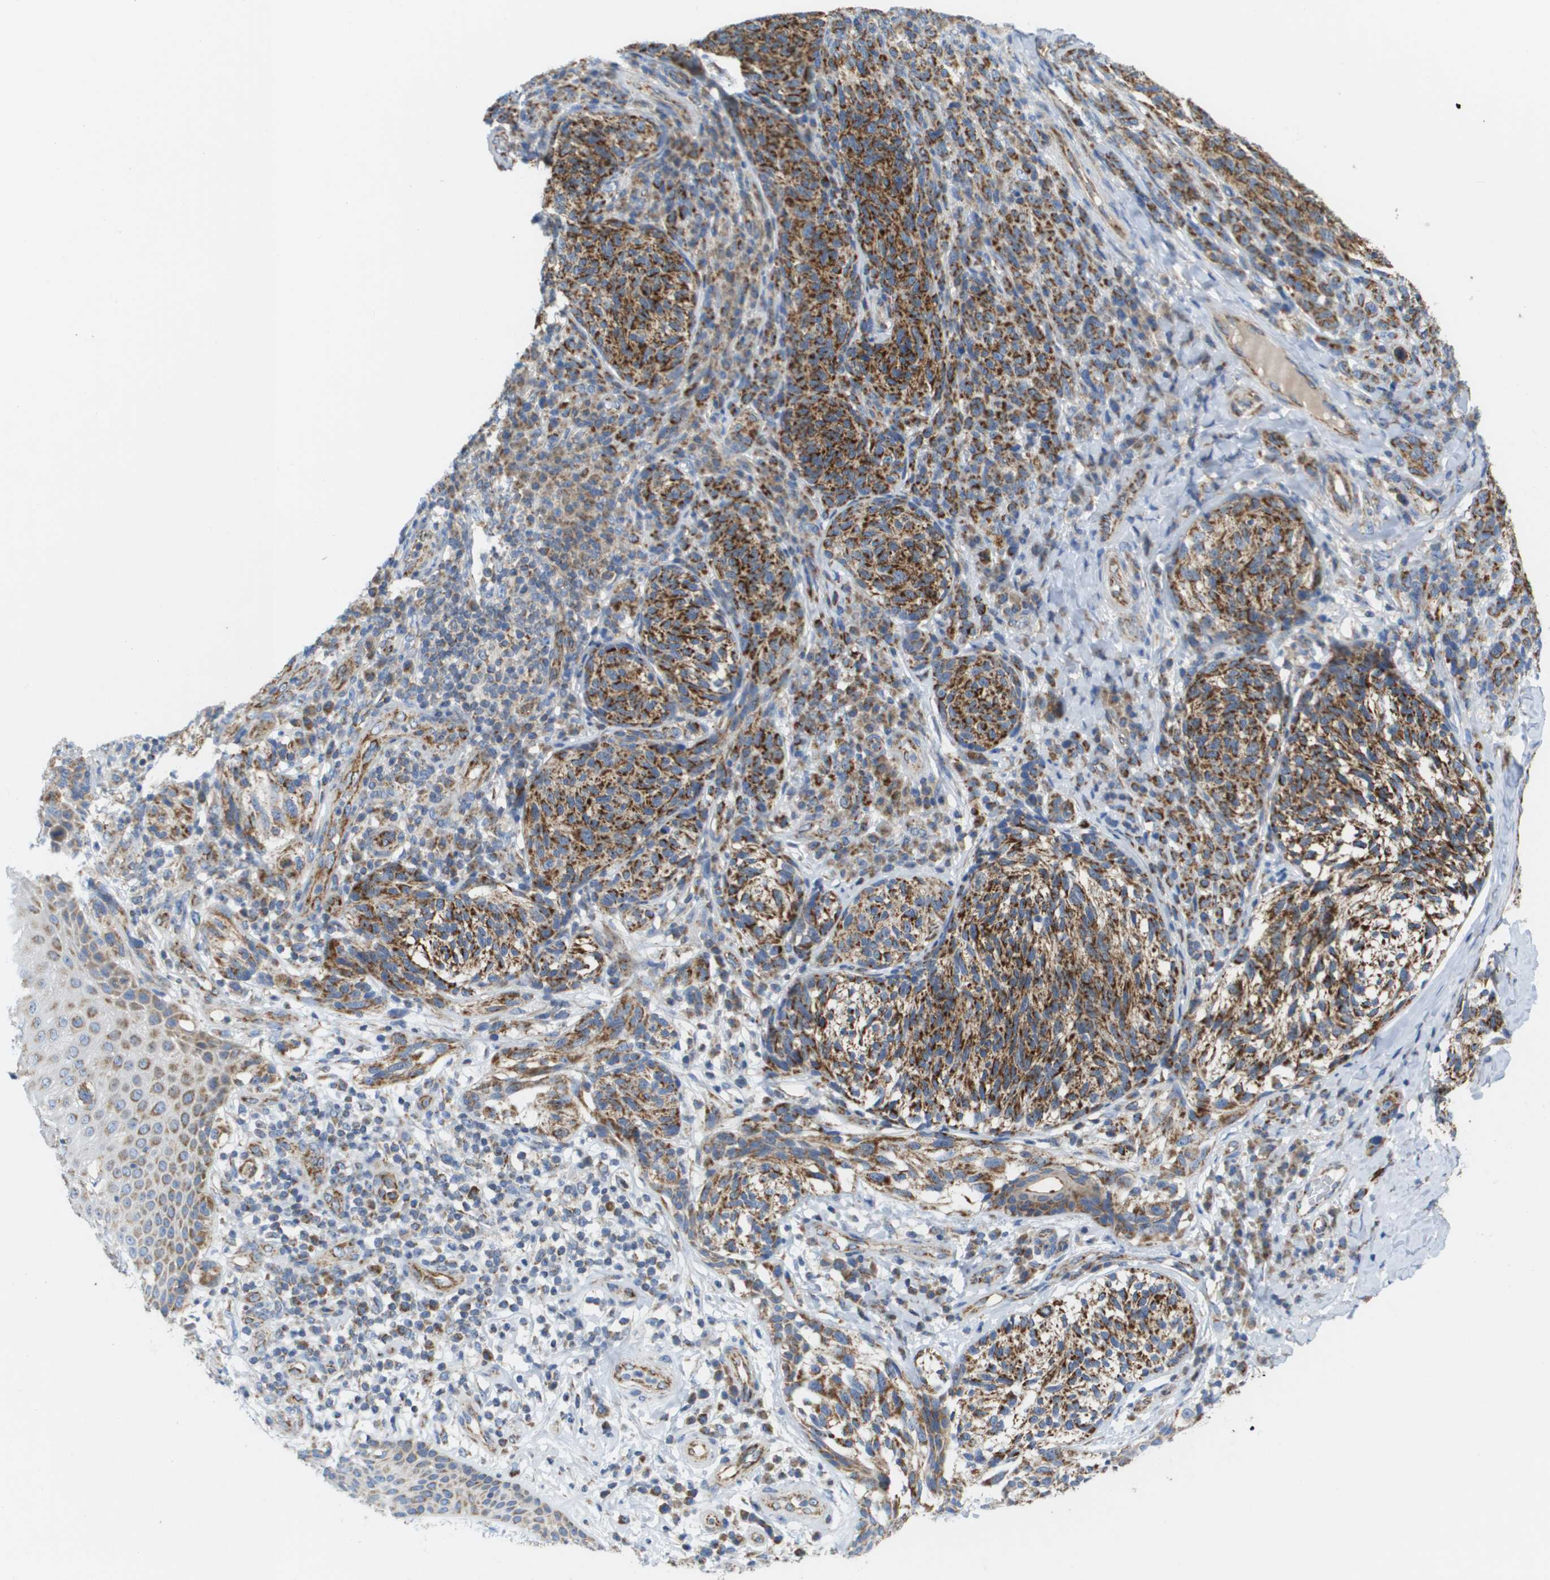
{"staining": {"intensity": "strong", "quantity": ">75%", "location": "cytoplasmic/membranous"}, "tissue": "melanoma", "cell_type": "Tumor cells", "image_type": "cancer", "snomed": [{"axis": "morphology", "description": "Malignant melanoma, NOS"}, {"axis": "topography", "description": "Skin"}], "caption": "A high-resolution photomicrograph shows immunohistochemistry (IHC) staining of malignant melanoma, which shows strong cytoplasmic/membranous staining in approximately >75% of tumor cells.", "gene": "FIS1", "patient": {"sex": "female", "age": 73}}